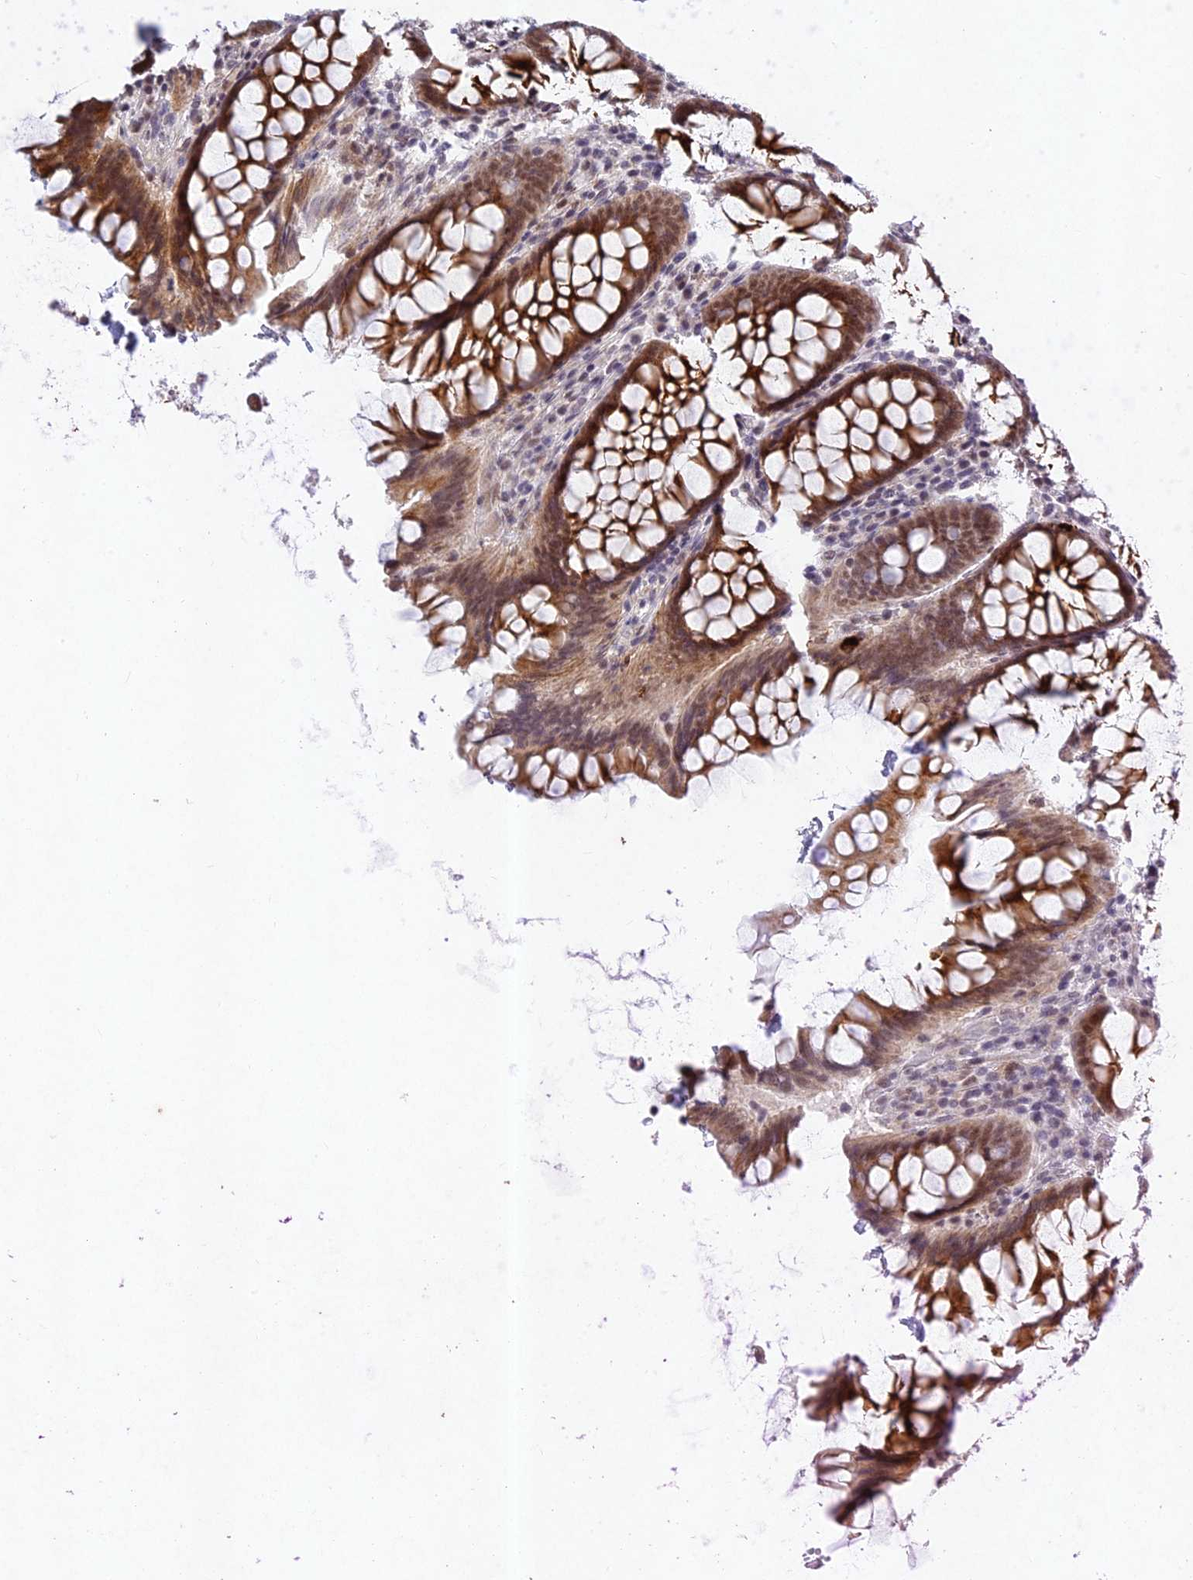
{"staining": {"intensity": "negative", "quantity": "none", "location": "none"}, "tissue": "colon", "cell_type": "Endothelial cells", "image_type": "normal", "snomed": [{"axis": "morphology", "description": "Normal tissue, NOS"}, {"axis": "topography", "description": "Colon"}], "caption": "Immunohistochemistry micrograph of unremarkable human colon stained for a protein (brown), which demonstrates no positivity in endothelial cells.", "gene": "RAVER1", "patient": {"sex": "female", "age": 79}}